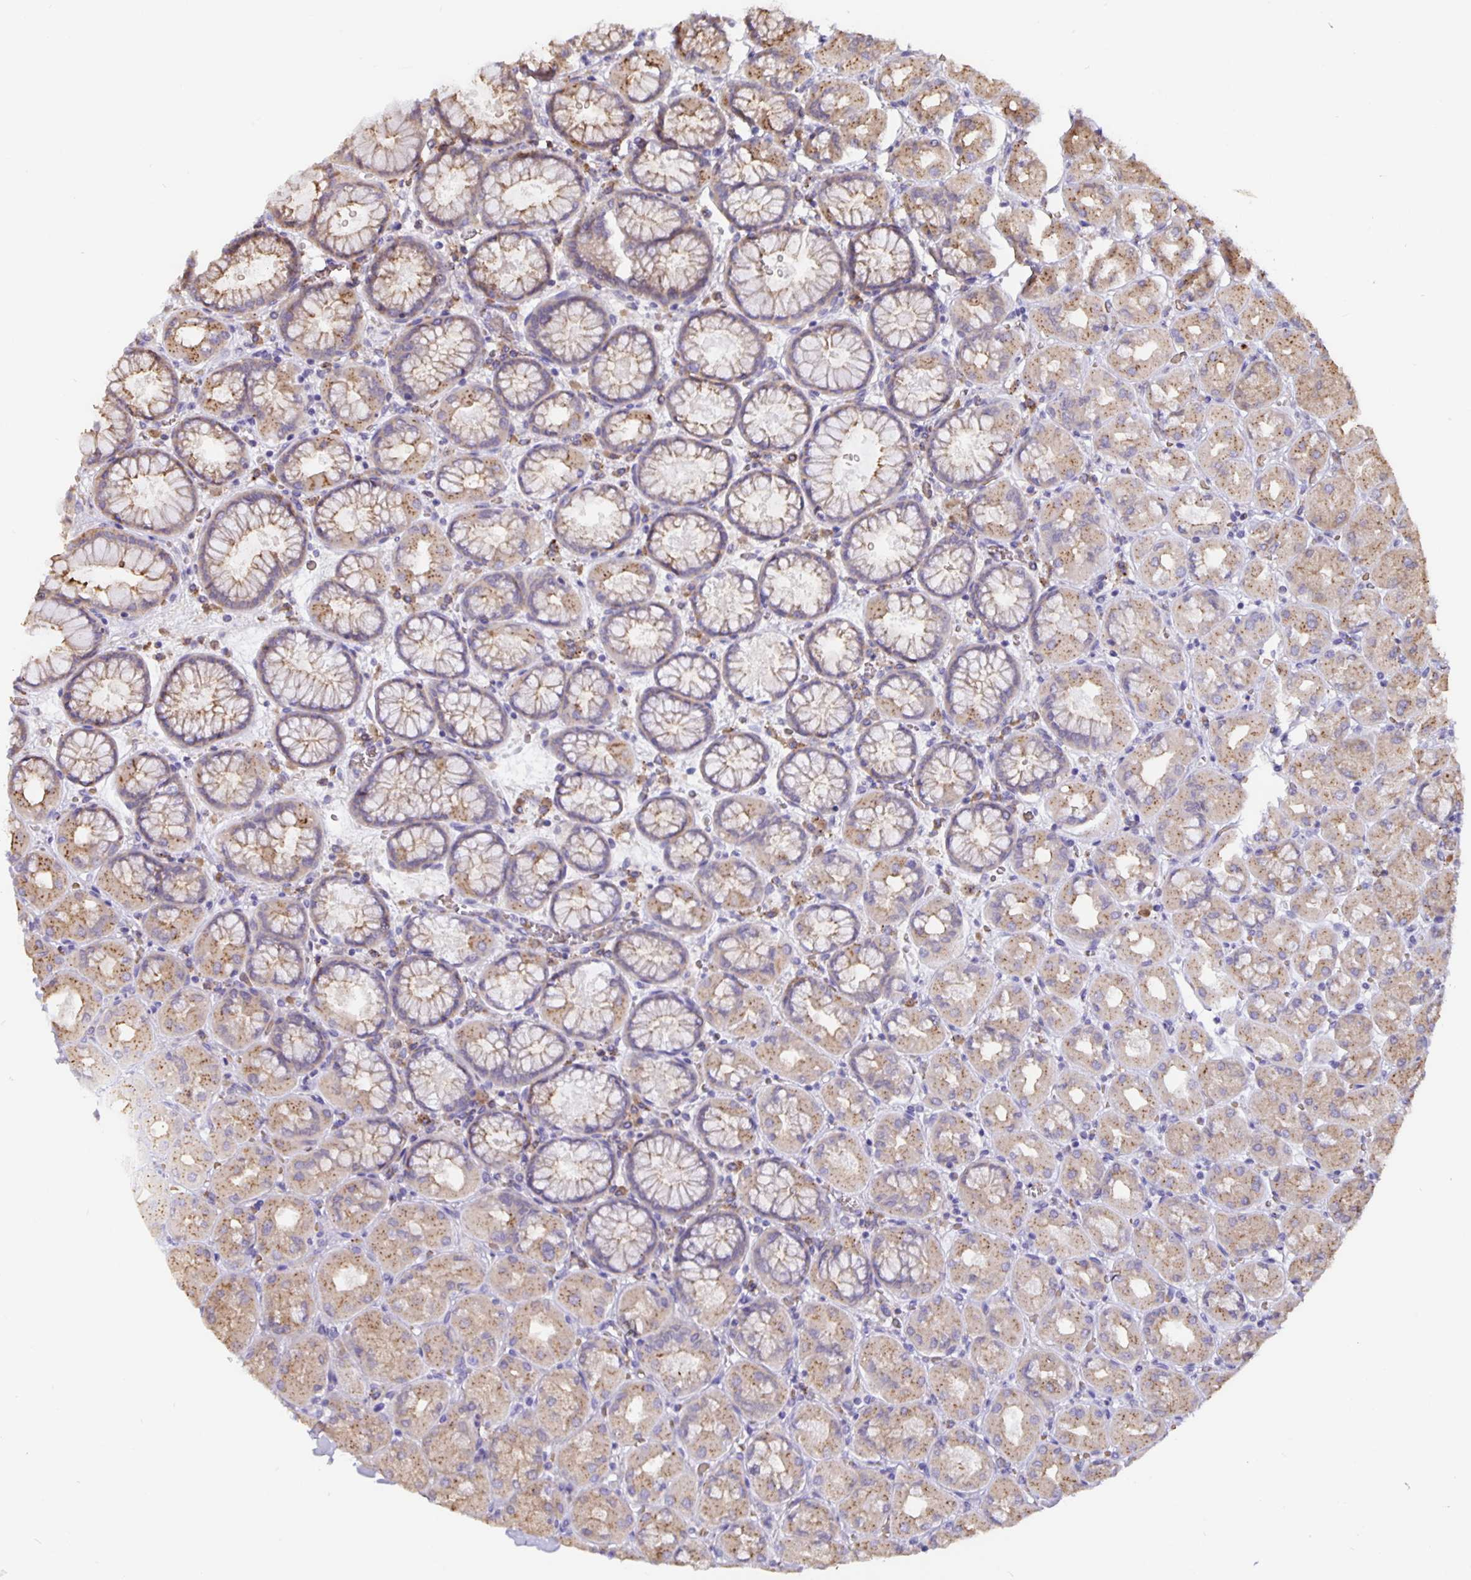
{"staining": {"intensity": "moderate", "quantity": ">75%", "location": "cytoplasmic/membranous"}, "tissue": "stomach", "cell_type": "Glandular cells", "image_type": "normal", "snomed": [{"axis": "morphology", "description": "Normal tissue, NOS"}, {"axis": "topography", "description": "Stomach, upper"}], "caption": "A photomicrograph of stomach stained for a protein shows moderate cytoplasmic/membranous brown staining in glandular cells. The staining was performed using DAB (3,3'-diaminobenzidine), with brown indicating positive protein expression. Nuclei are stained blue with hematoxylin.", "gene": "TMEM71", "patient": {"sex": "female", "age": 56}}